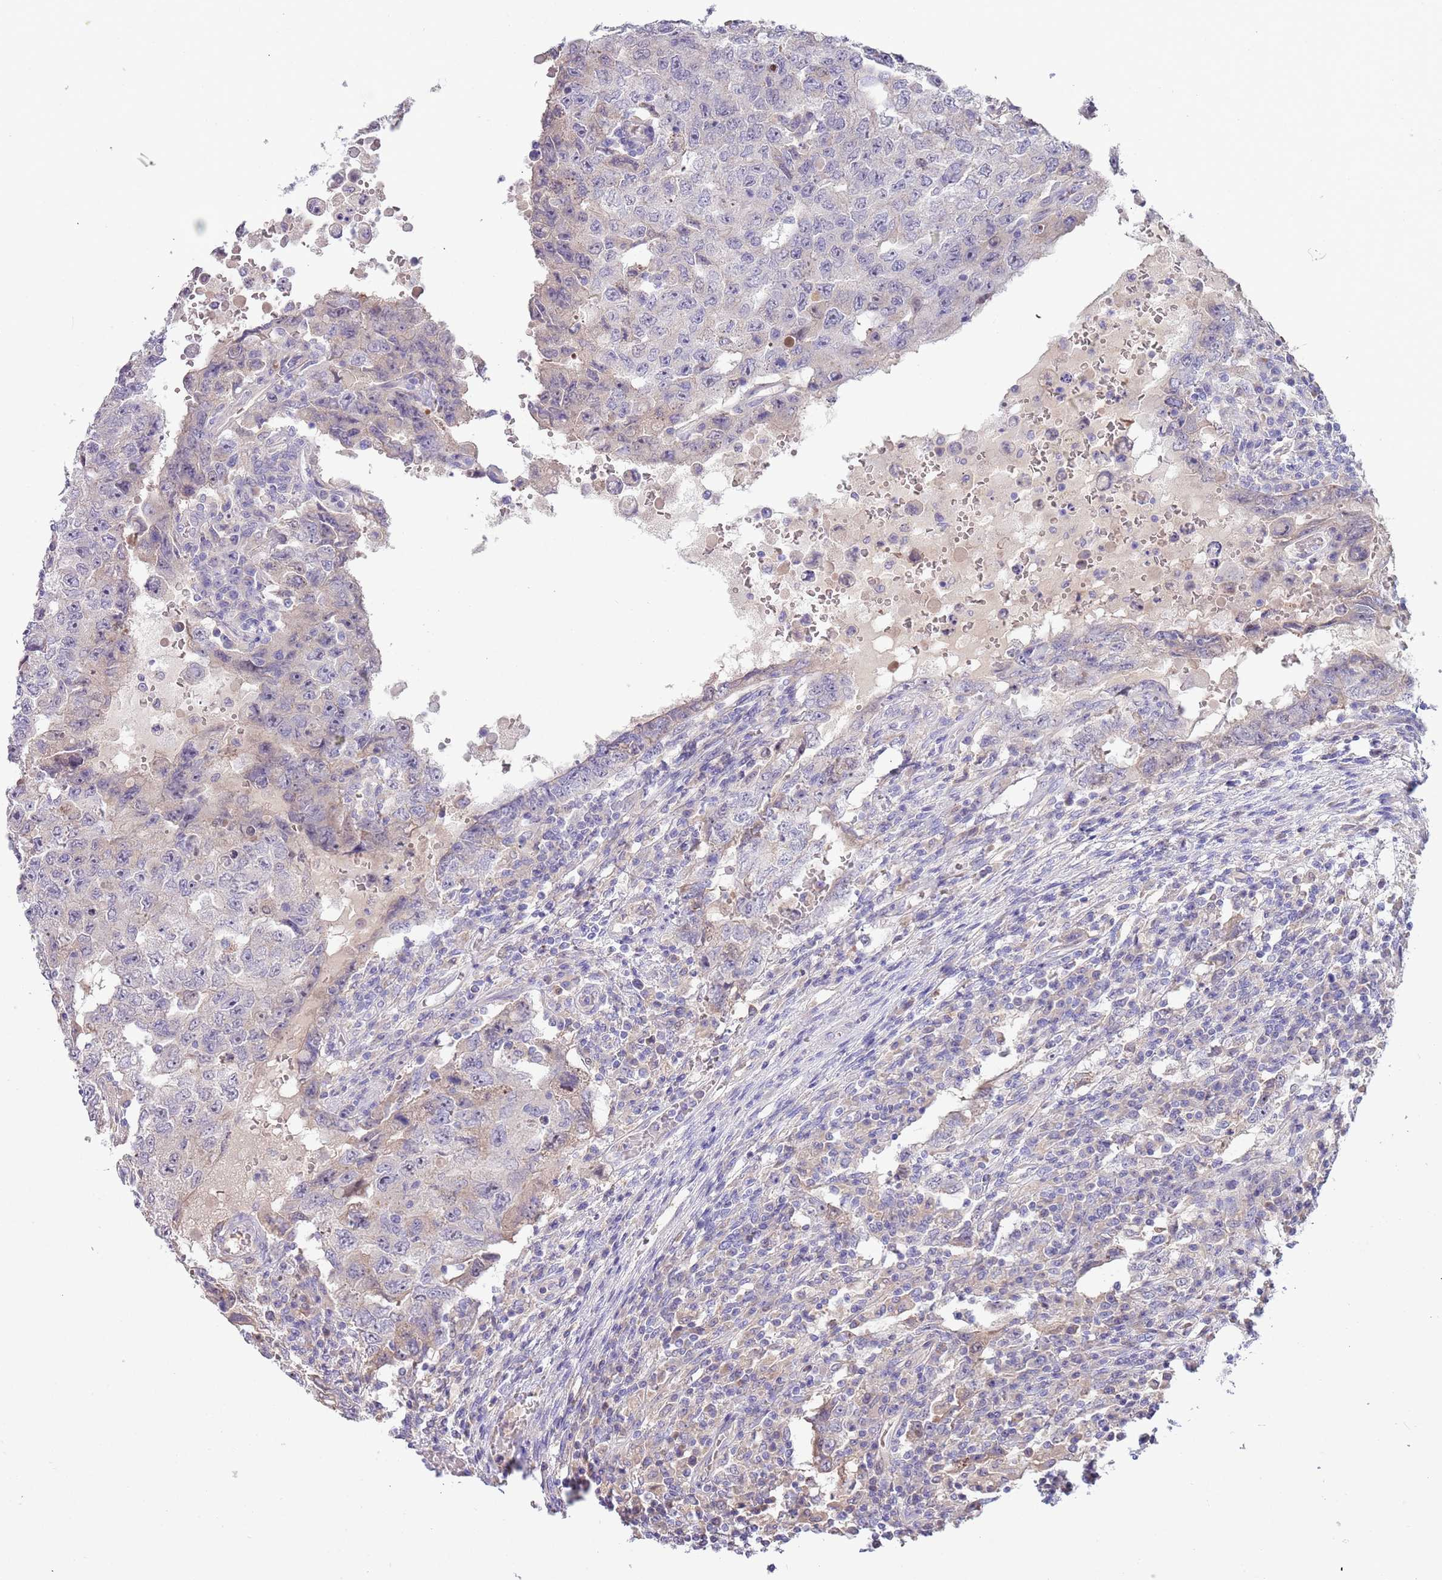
{"staining": {"intensity": "negative", "quantity": "none", "location": "none"}, "tissue": "testis cancer", "cell_type": "Tumor cells", "image_type": "cancer", "snomed": [{"axis": "morphology", "description": "Carcinoma, Embryonal, NOS"}, {"axis": "topography", "description": "Testis"}], "caption": "Tumor cells are negative for protein expression in human testis embryonal carcinoma.", "gene": "CABYR", "patient": {"sex": "male", "age": 26}}